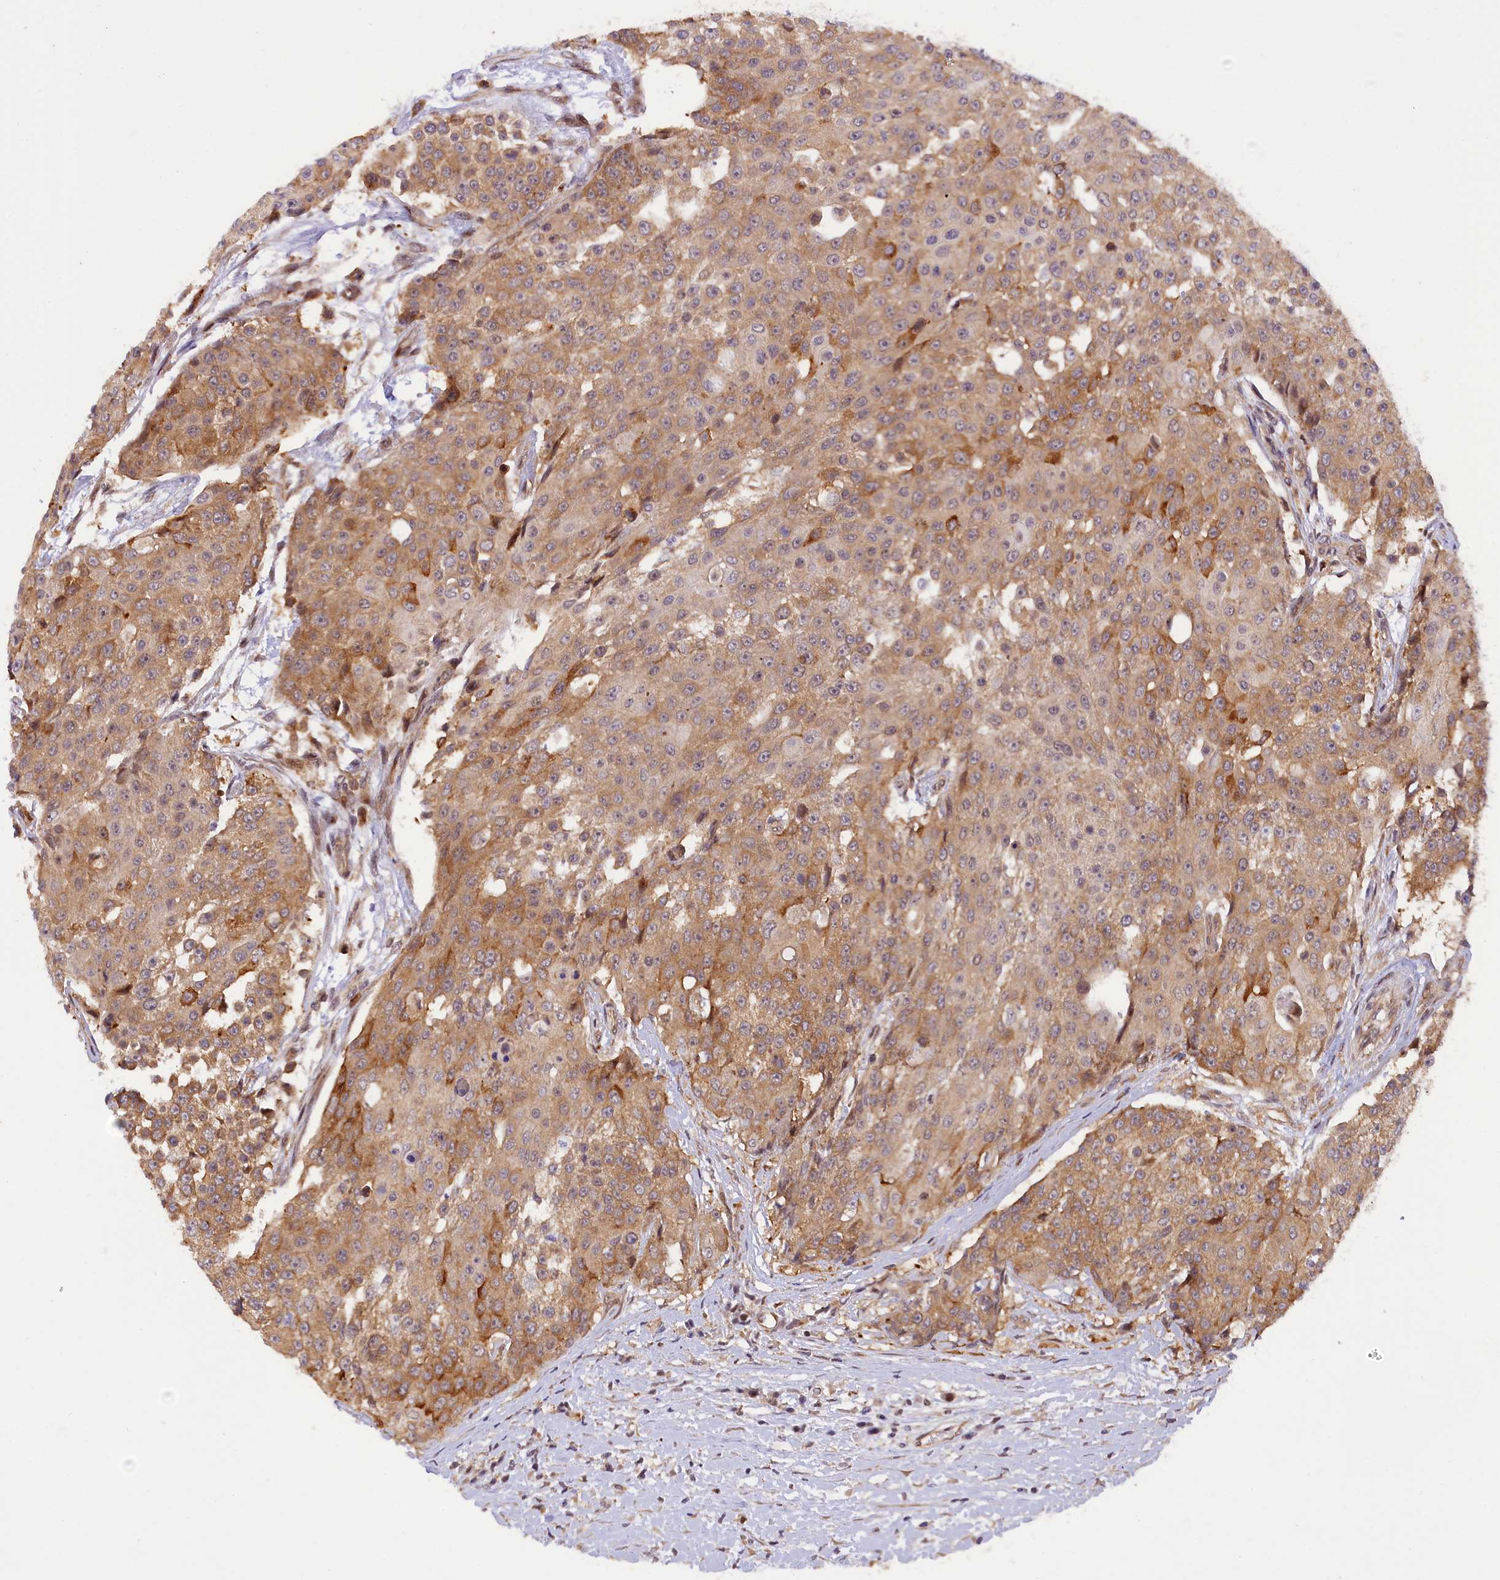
{"staining": {"intensity": "moderate", "quantity": ">75%", "location": "cytoplasmic/membranous"}, "tissue": "urothelial cancer", "cell_type": "Tumor cells", "image_type": "cancer", "snomed": [{"axis": "morphology", "description": "Urothelial carcinoma, High grade"}, {"axis": "topography", "description": "Urinary bladder"}], "caption": "Brown immunohistochemical staining in human urothelial carcinoma (high-grade) shows moderate cytoplasmic/membranous staining in approximately >75% of tumor cells.", "gene": "SAMD4A", "patient": {"sex": "female", "age": 63}}